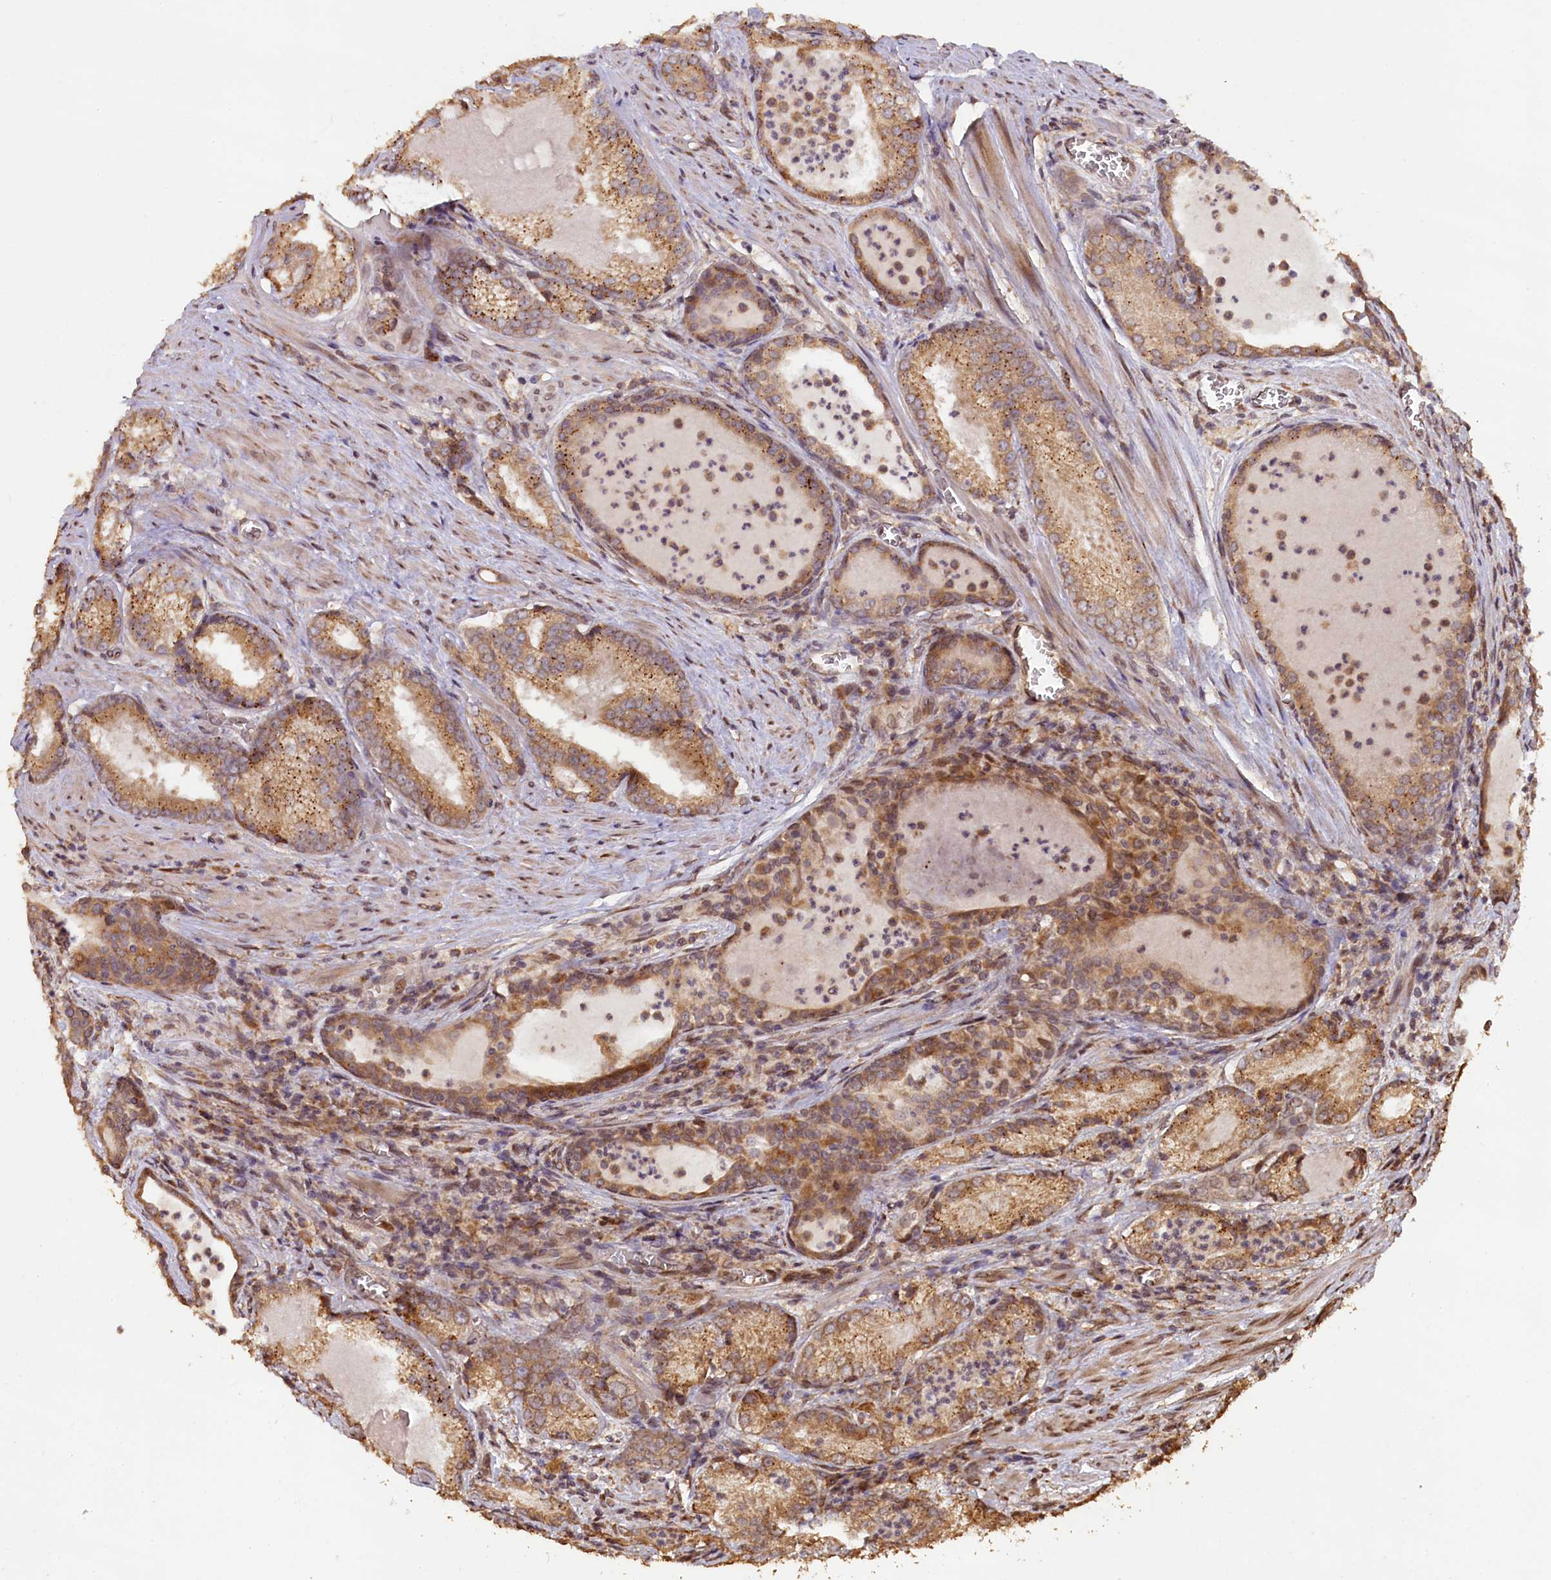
{"staining": {"intensity": "moderate", "quantity": ">75%", "location": "cytoplasmic/membranous"}, "tissue": "prostate cancer", "cell_type": "Tumor cells", "image_type": "cancer", "snomed": [{"axis": "morphology", "description": "Adenocarcinoma, Low grade"}, {"axis": "topography", "description": "Prostate"}], "caption": "Immunohistochemical staining of prostate cancer shows medium levels of moderate cytoplasmic/membranous positivity in approximately >75% of tumor cells.", "gene": "SLC38A7", "patient": {"sex": "male", "age": 54}}